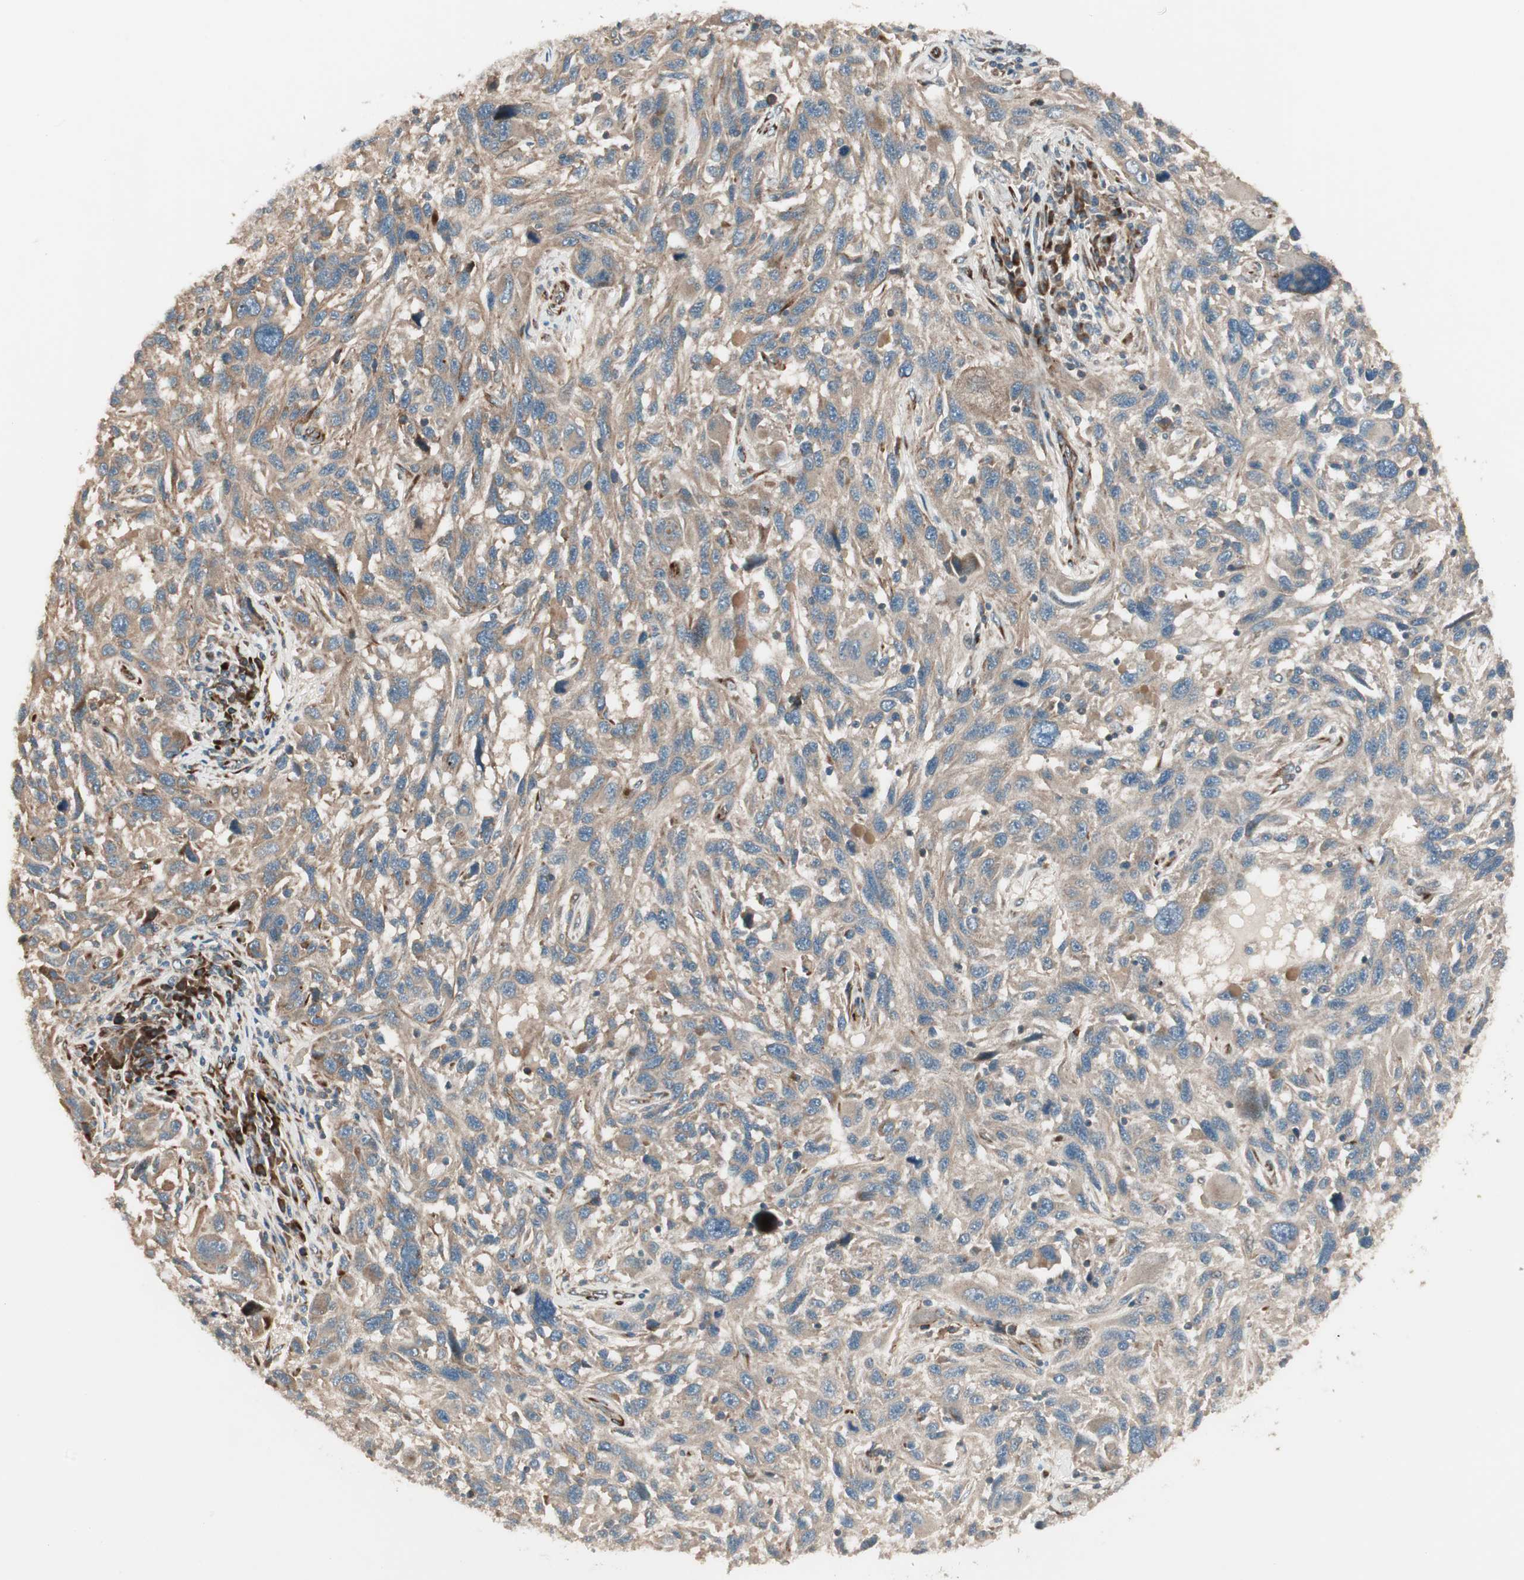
{"staining": {"intensity": "weak", "quantity": ">75%", "location": "cytoplasmic/membranous"}, "tissue": "melanoma", "cell_type": "Tumor cells", "image_type": "cancer", "snomed": [{"axis": "morphology", "description": "Malignant melanoma, NOS"}, {"axis": "topography", "description": "Skin"}], "caption": "Melanoma tissue exhibits weak cytoplasmic/membranous expression in about >75% of tumor cells, visualized by immunohistochemistry. Ihc stains the protein of interest in brown and the nuclei are stained blue.", "gene": "PPP2R5E", "patient": {"sex": "male", "age": 53}}